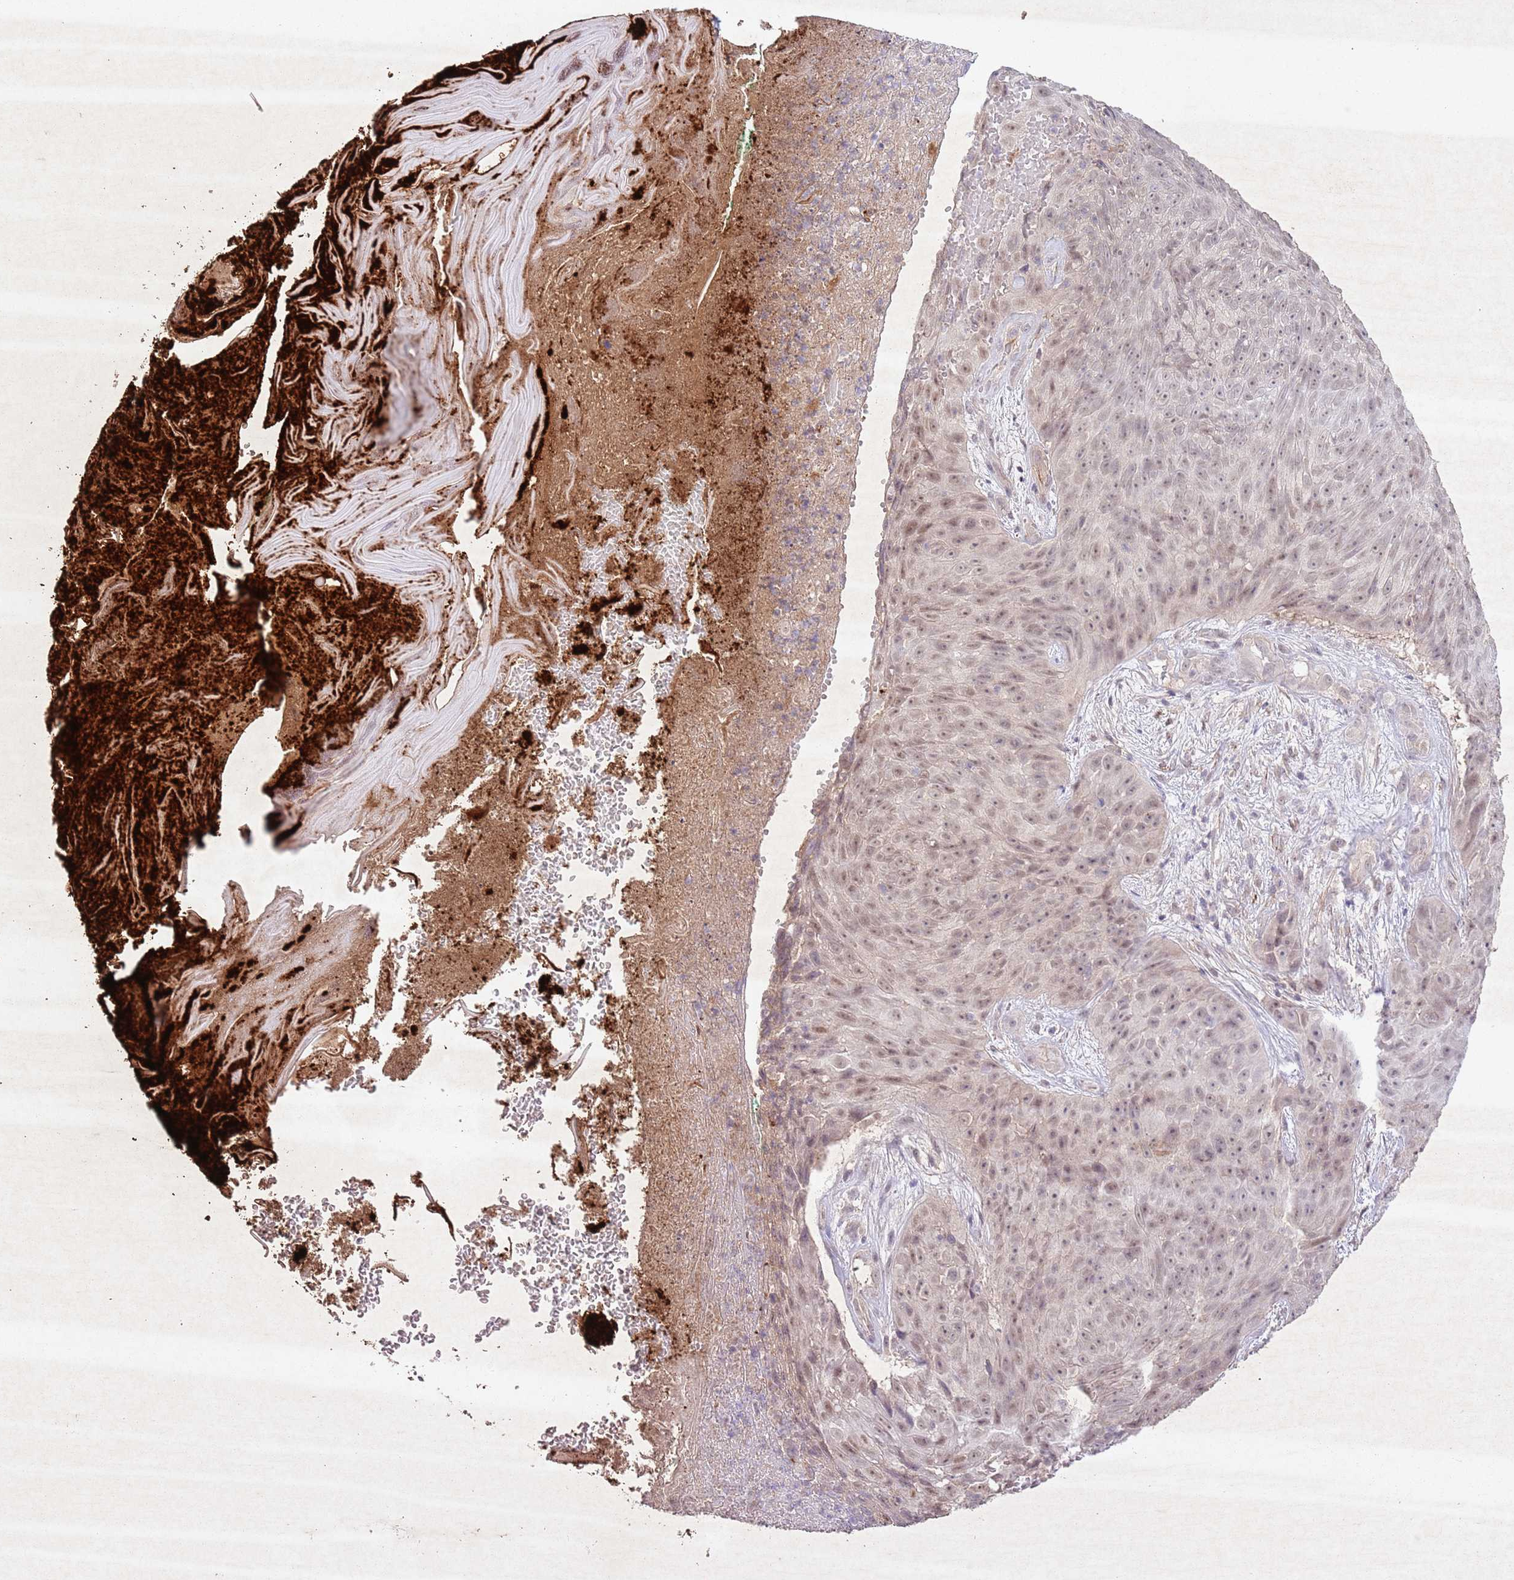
{"staining": {"intensity": "weak", "quantity": "25%-75%", "location": "nuclear"}, "tissue": "skin cancer", "cell_type": "Tumor cells", "image_type": "cancer", "snomed": [{"axis": "morphology", "description": "Squamous cell carcinoma, NOS"}, {"axis": "topography", "description": "Skin"}], "caption": "Weak nuclear staining is present in about 25%-75% of tumor cells in skin squamous cell carcinoma. (DAB = brown stain, brightfield microscopy at high magnification).", "gene": "CCNI", "patient": {"sex": "female", "age": 87}}